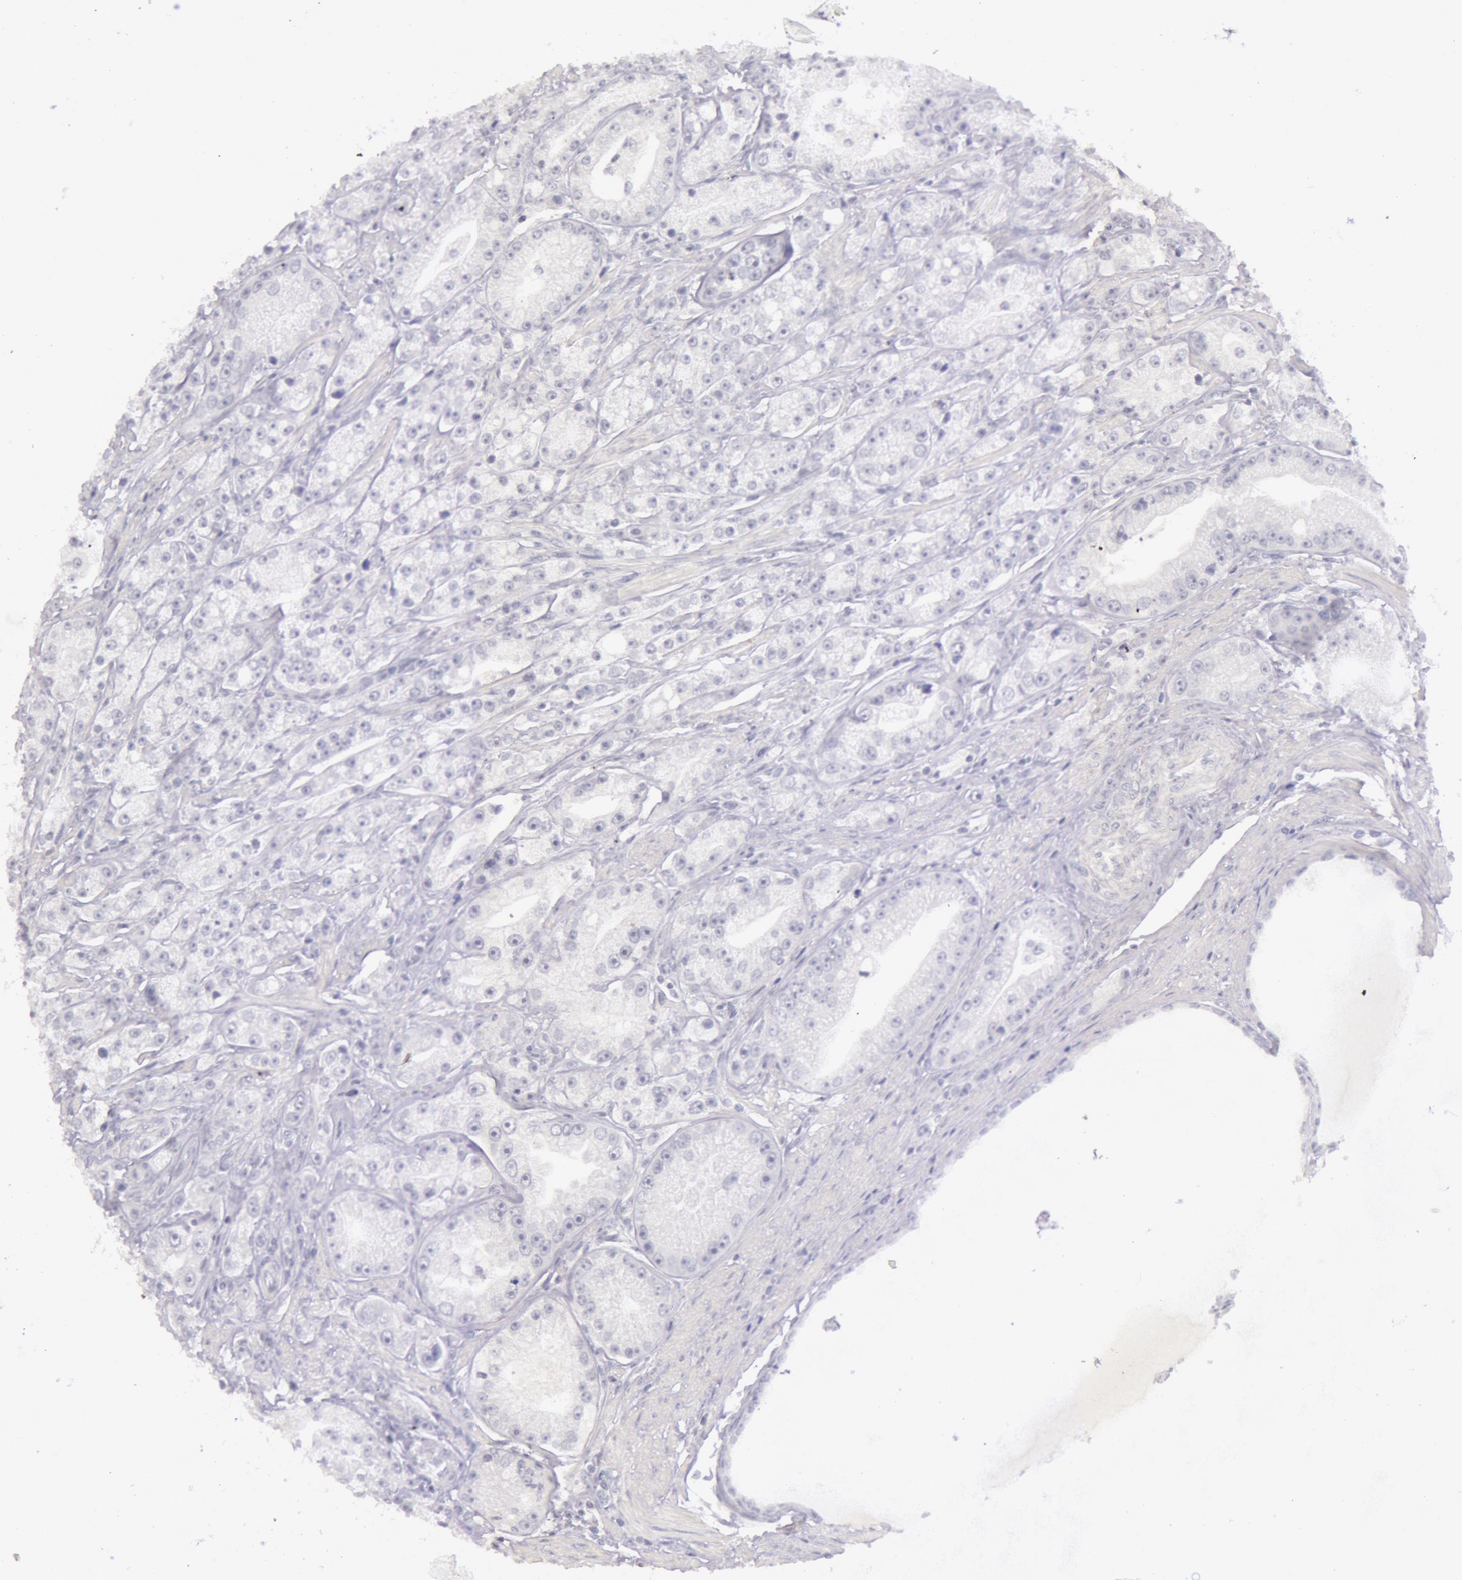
{"staining": {"intensity": "negative", "quantity": "none", "location": "none"}, "tissue": "prostate cancer", "cell_type": "Tumor cells", "image_type": "cancer", "snomed": [{"axis": "morphology", "description": "Adenocarcinoma, Medium grade"}, {"axis": "topography", "description": "Prostate"}], "caption": "This is an immunohistochemistry micrograph of adenocarcinoma (medium-grade) (prostate). There is no expression in tumor cells.", "gene": "RBMY1F", "patient": {"sex": "male", "age": 72}}